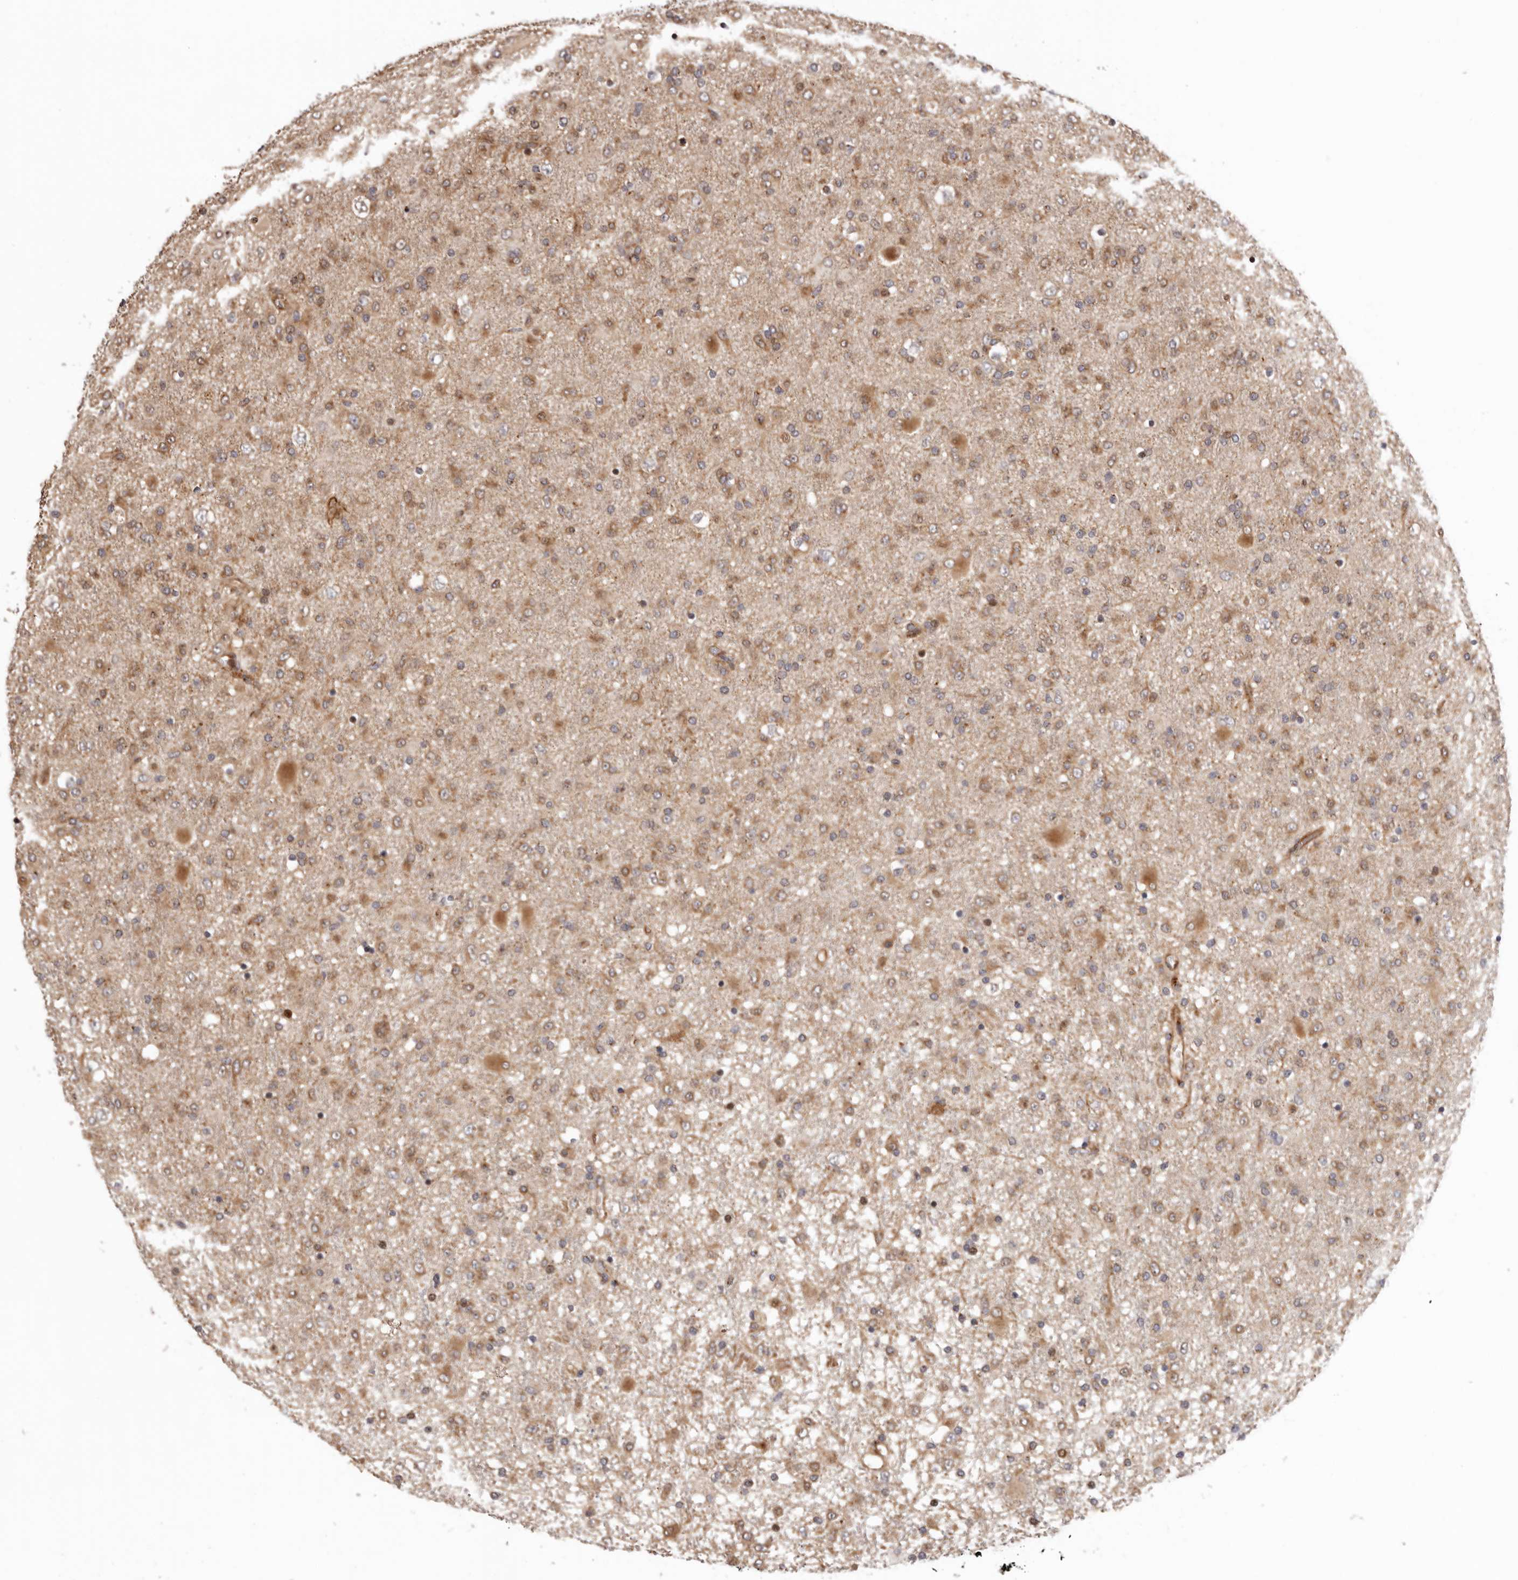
{"staining": {"intensity": "moderate", "quantity": "25%-75%", "location": "cytoplasmic/membranous"}, "tissue": "glioma", "cell_type": "Tumor cells", "image_type": "cancer", "snomed": [{"axis": "morphology", "description": "Glioma, malignant, Low grade"}, {"axis": "topography", "description": "Brain"}], "caption": "Protein staining of glioma tissue displays moderate cytoplasmic/membranous positivity in about 25%-75% of tumor cells.", "gene": "GPR27", "patient": {"sex": "male", "age": 65}}